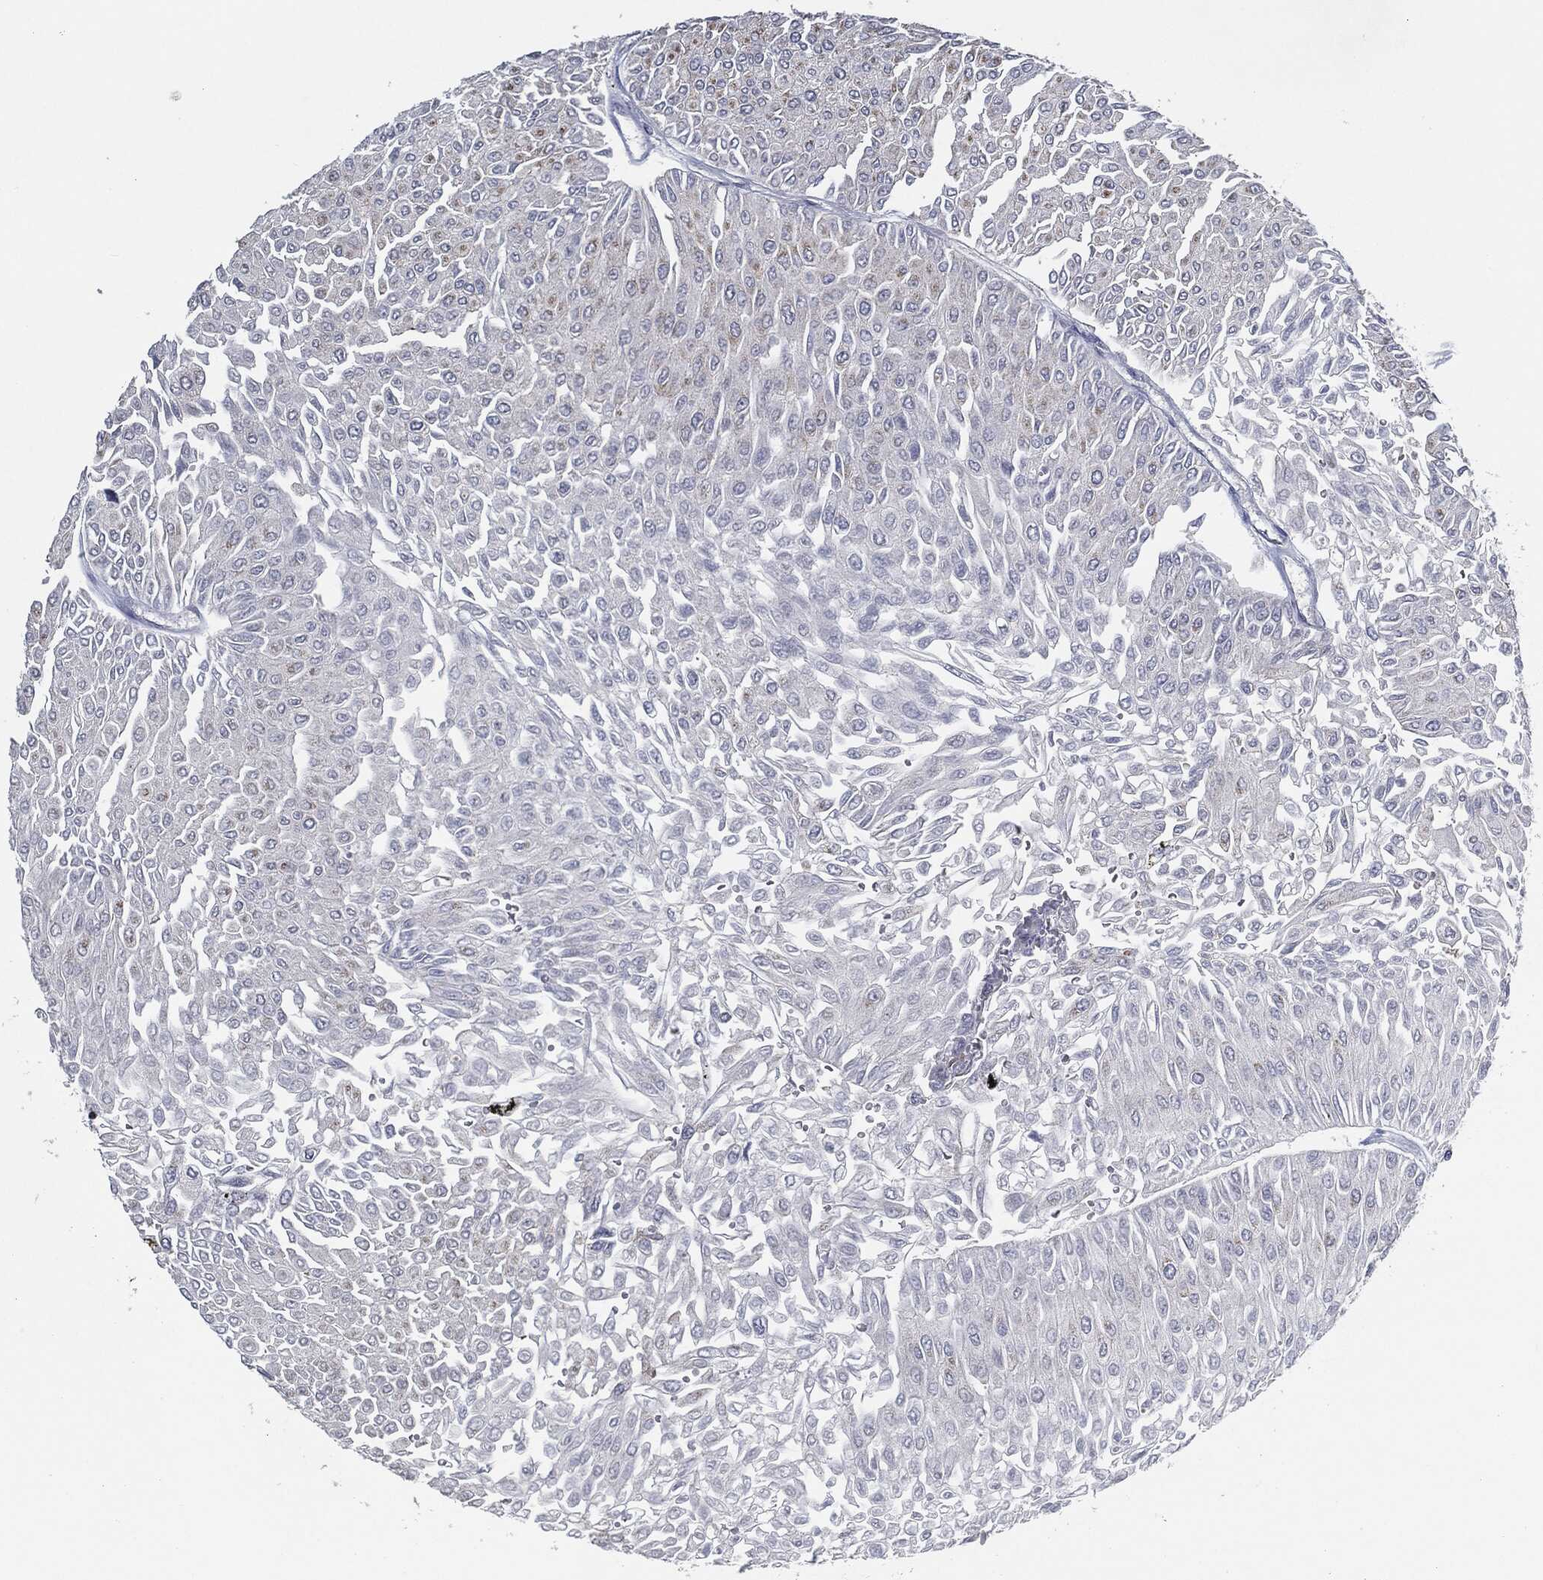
{"staining": {"intensity": "negative", "quantity": "none", "location": "none"}, "tissue": "urothelial cancer", "cell_type": "Tumor cells", "image_type": "cancer", "snomed": [{"axis": "morphology", "description": "Urothelial carcinoma, Low grade"}, {"axis": "topography", "description": "Urinary bladder"}], "caption": "Histopathology image shows no significant protein positivity in tumor cells of urothelial cancer.", "gene": "SVIL", "patient": {"sex": "male", "age": 67}}